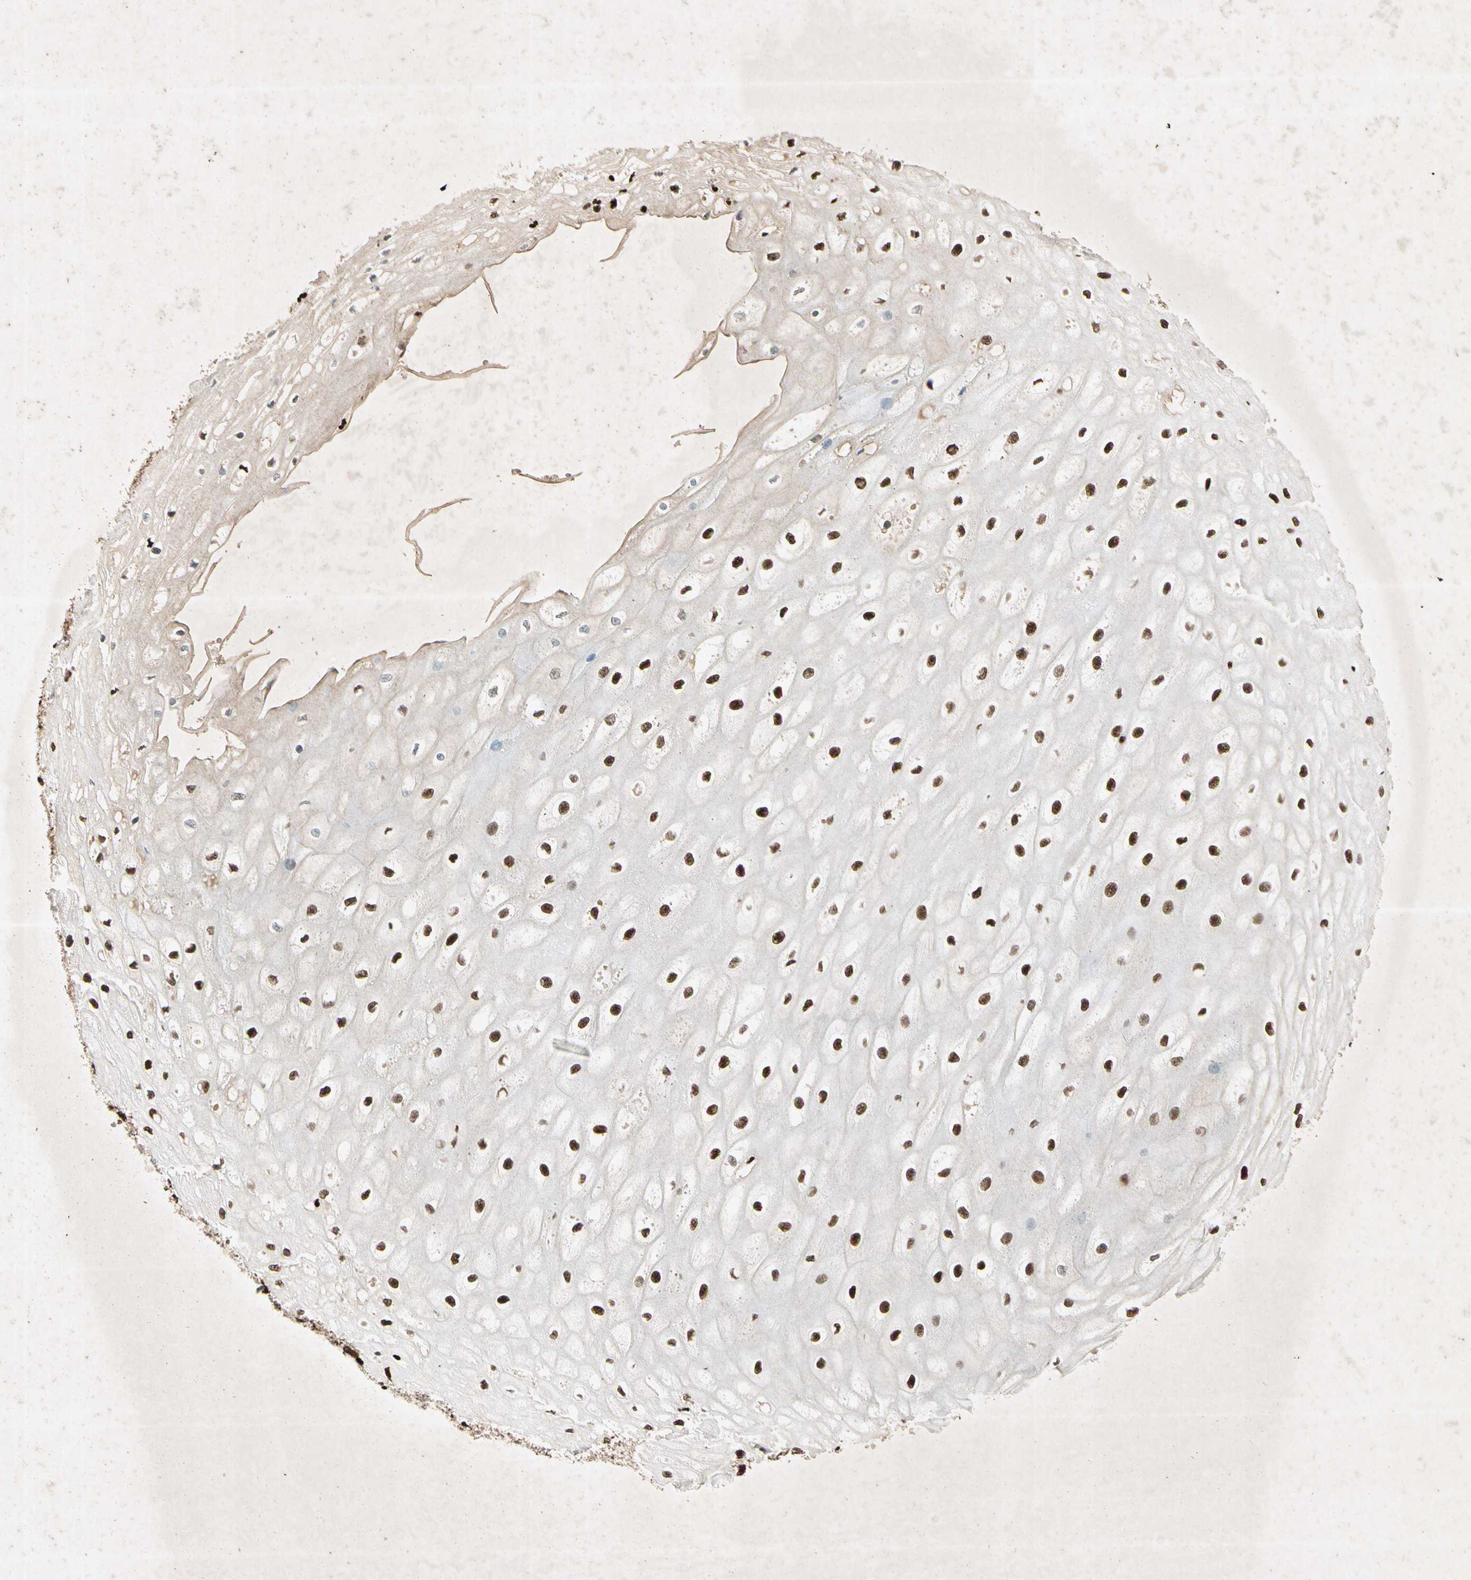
{"staining": {"intensity": "strong", "quantity": ">75%", "location": "nuclear"}, "tissue": "cervical cancer", "cell_type": "Tumor cells", "image_type": "cancer", "snomed": [{"axis": "morphology", "description": "Squamous cell carcinoma, NOS"}, {"axis": "topography", "description": "Cervix"}], "caption": "There is high levels of strong nuclear staining in tumor cells of cervical squamous cell carcinoma, as demonstrated by immunohistochemical staining (brown color).", "gene": "RNF43", "patient": {"sex": "female", "age": 35}}